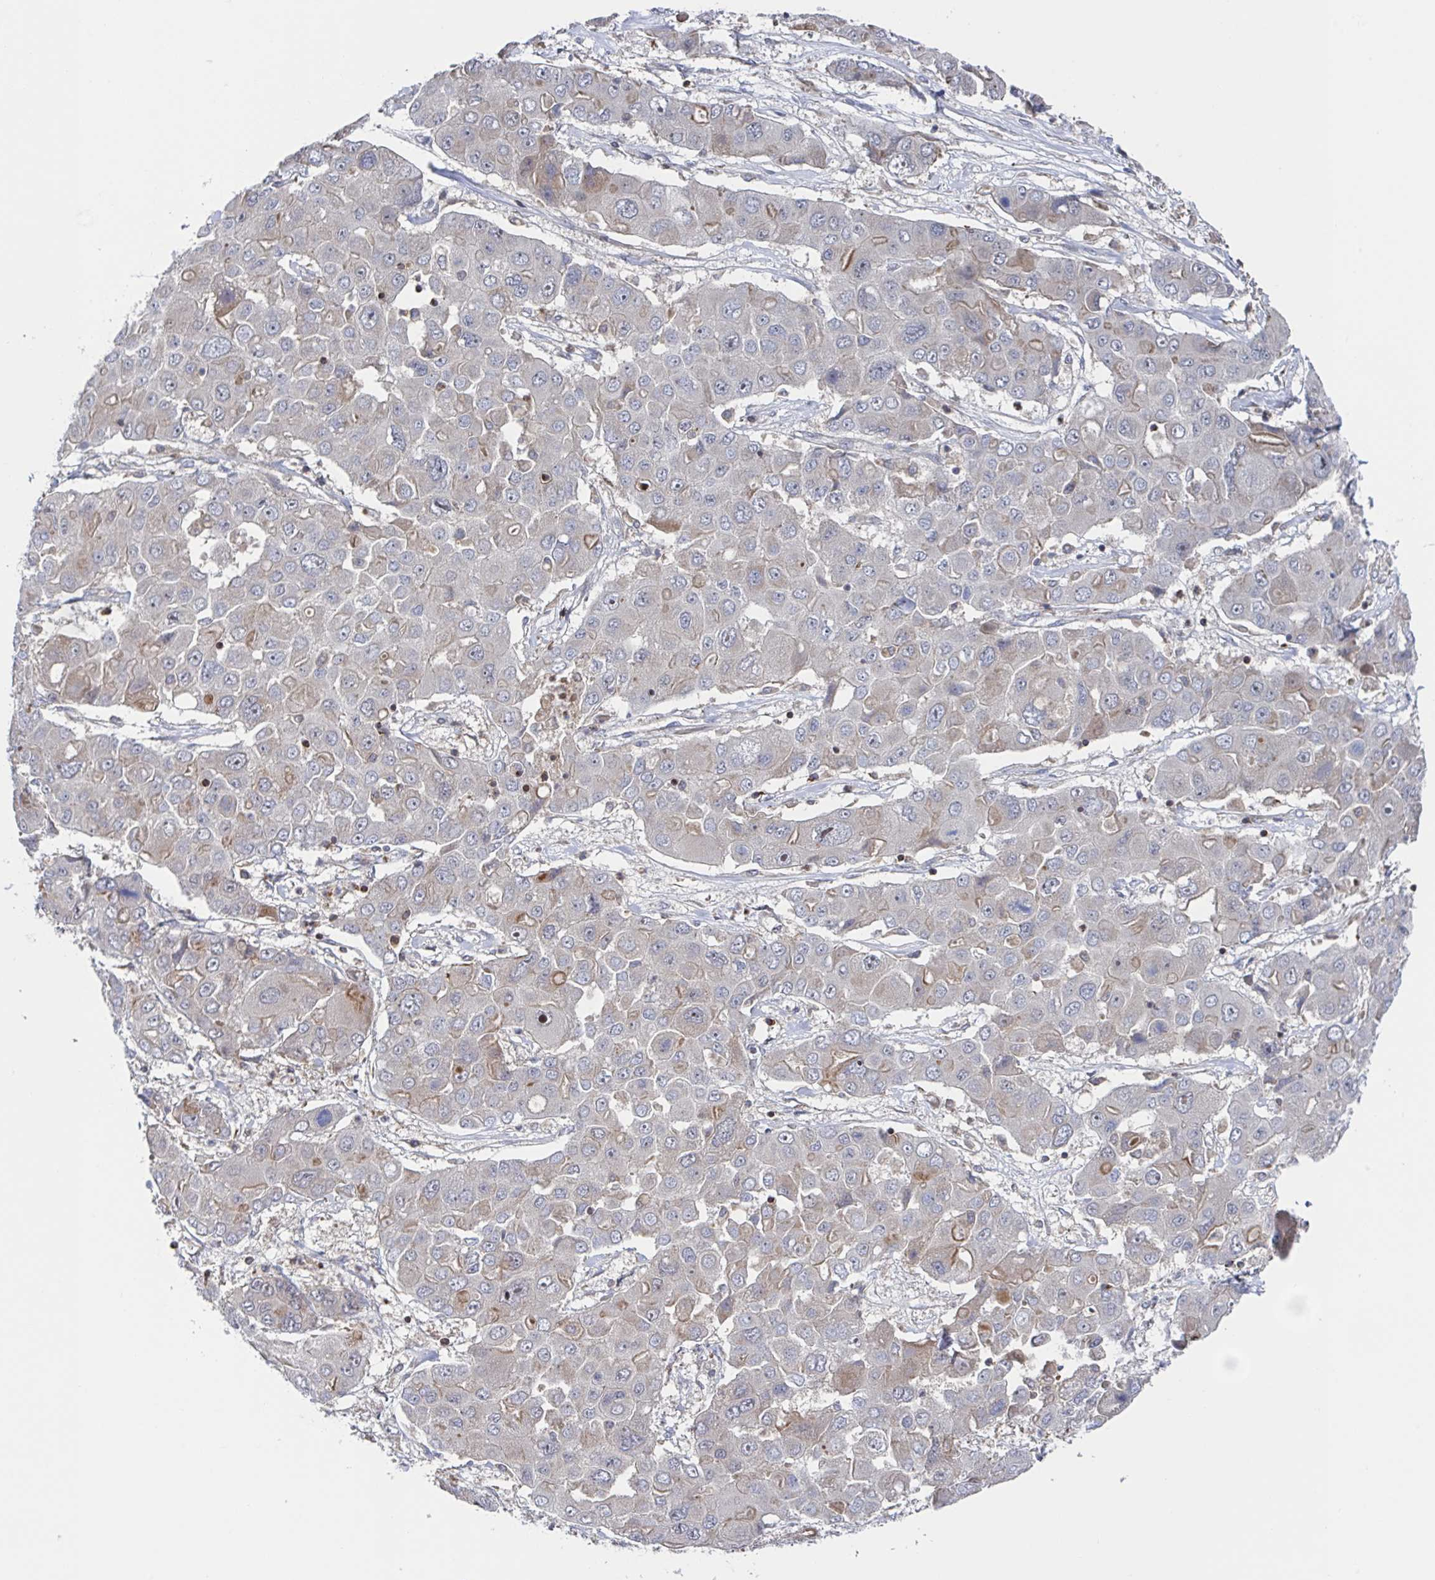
{"staining": {"intensity": "weak", "quantity": "<25%", "location": "cytoplasmic/membranous"}, "tissue": "liver cancer", "cell_type": "Tumor cells", "image_type": "cancer", "snomed": [{"axis": "morphology", "description": "Cholangiocarcinoma"}, {"axis": "topography", "description": "Liver"}], "caption": "IHC histopathology image of liver cancer (cholangiocarcinoma) stained for a protein (brown), which shows no expression in tumor cells.", "gene": "DHRS12", "patient": {"sex": "male", "age": 67}}